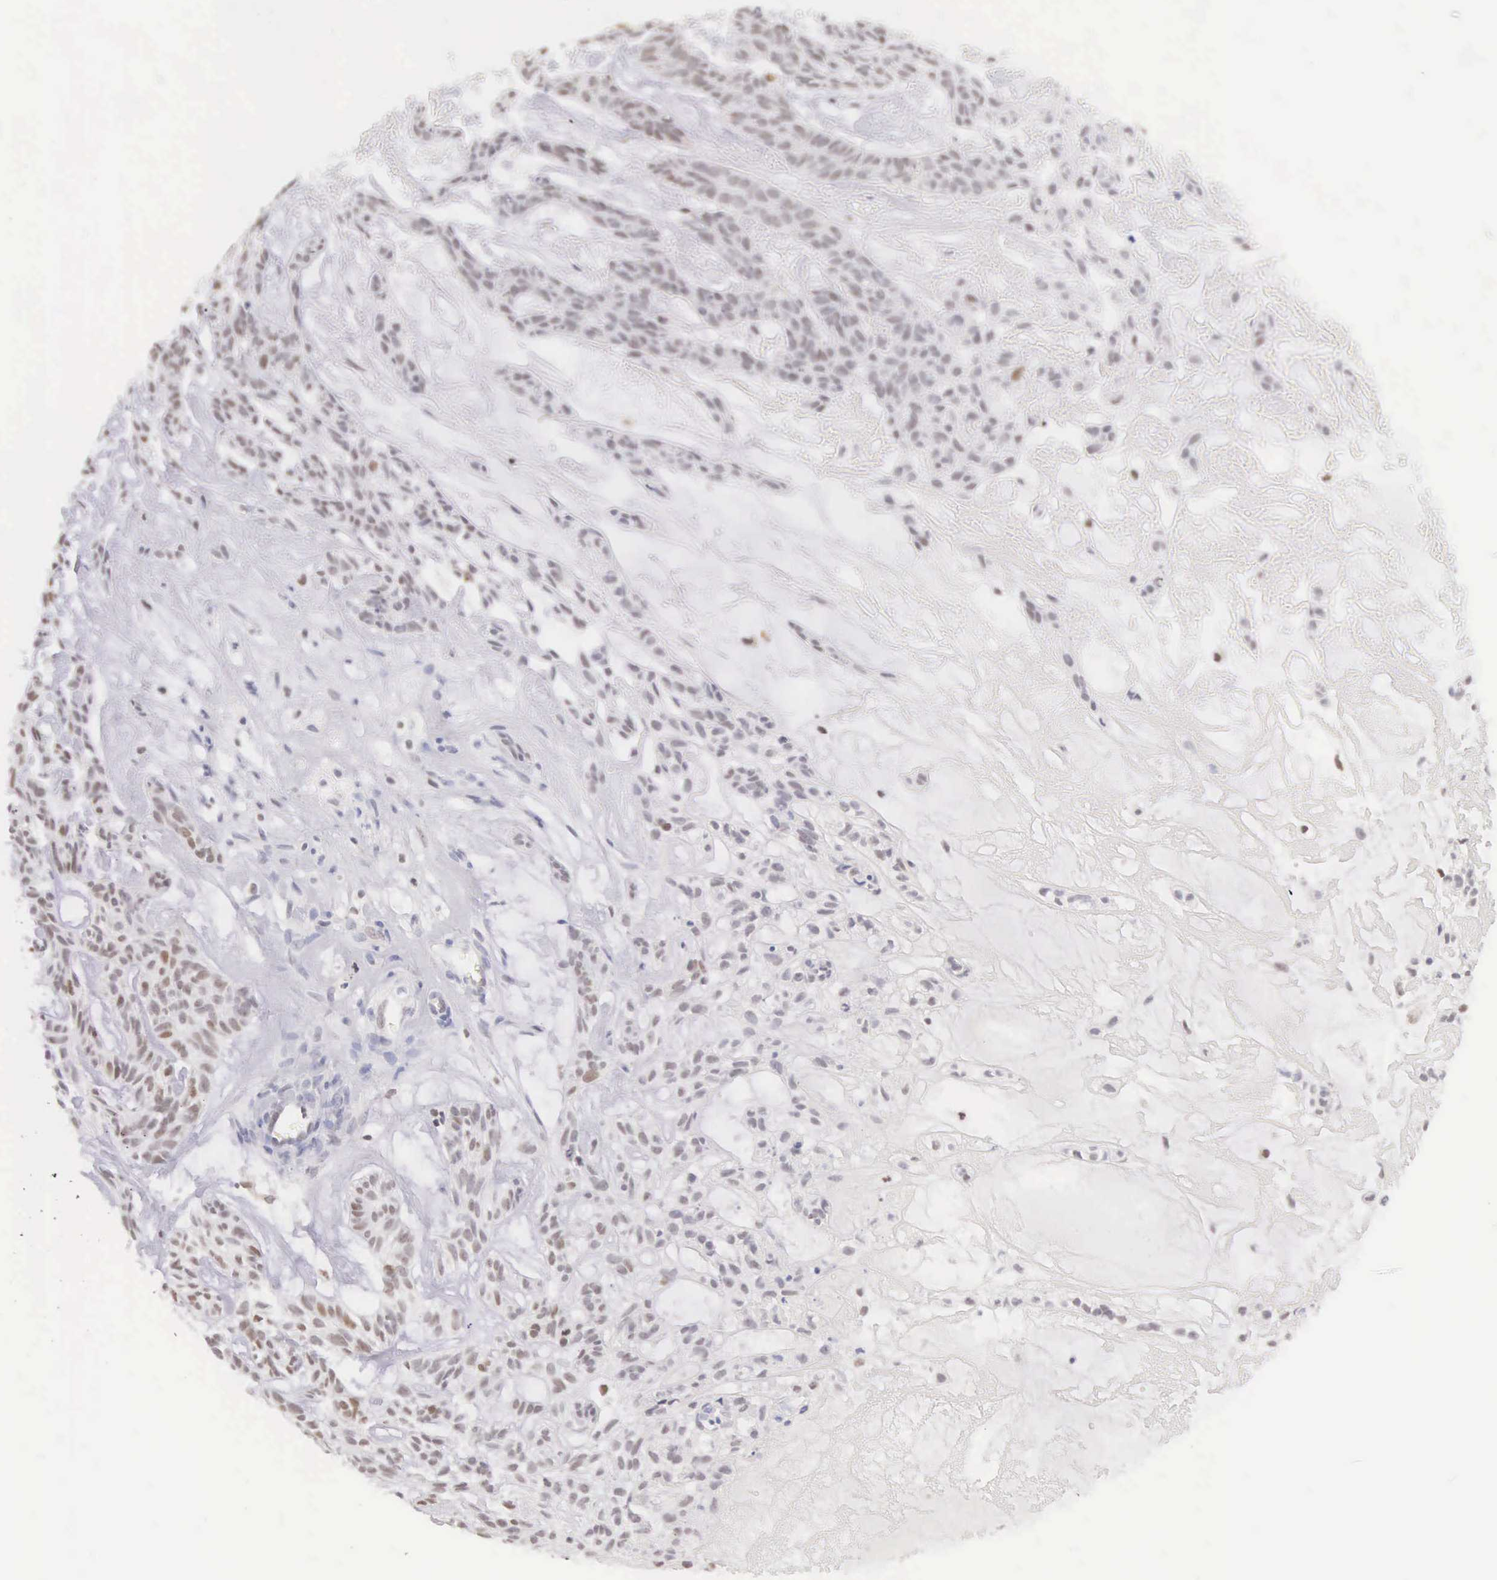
{"staining": {"intensity": "weak", "quantity": "25%-75%", "location": "nuclear"}, "tissue": "skin cancer", "cell_type": "Tumor cells", "image_type": "cancer", "snomed": [{"axis": "morphology", "description": "Basal cell carcinoma"}, {"axis": "topography", "description": "Skin"}], "caption": "A photomicrograph of human basal cell carcinoma (skin) stained for a protein demonstrates weak nuclear brown staining in tumor cells.", "gene": "VRK1", "patient": {"sex": "male", "age": 75}}